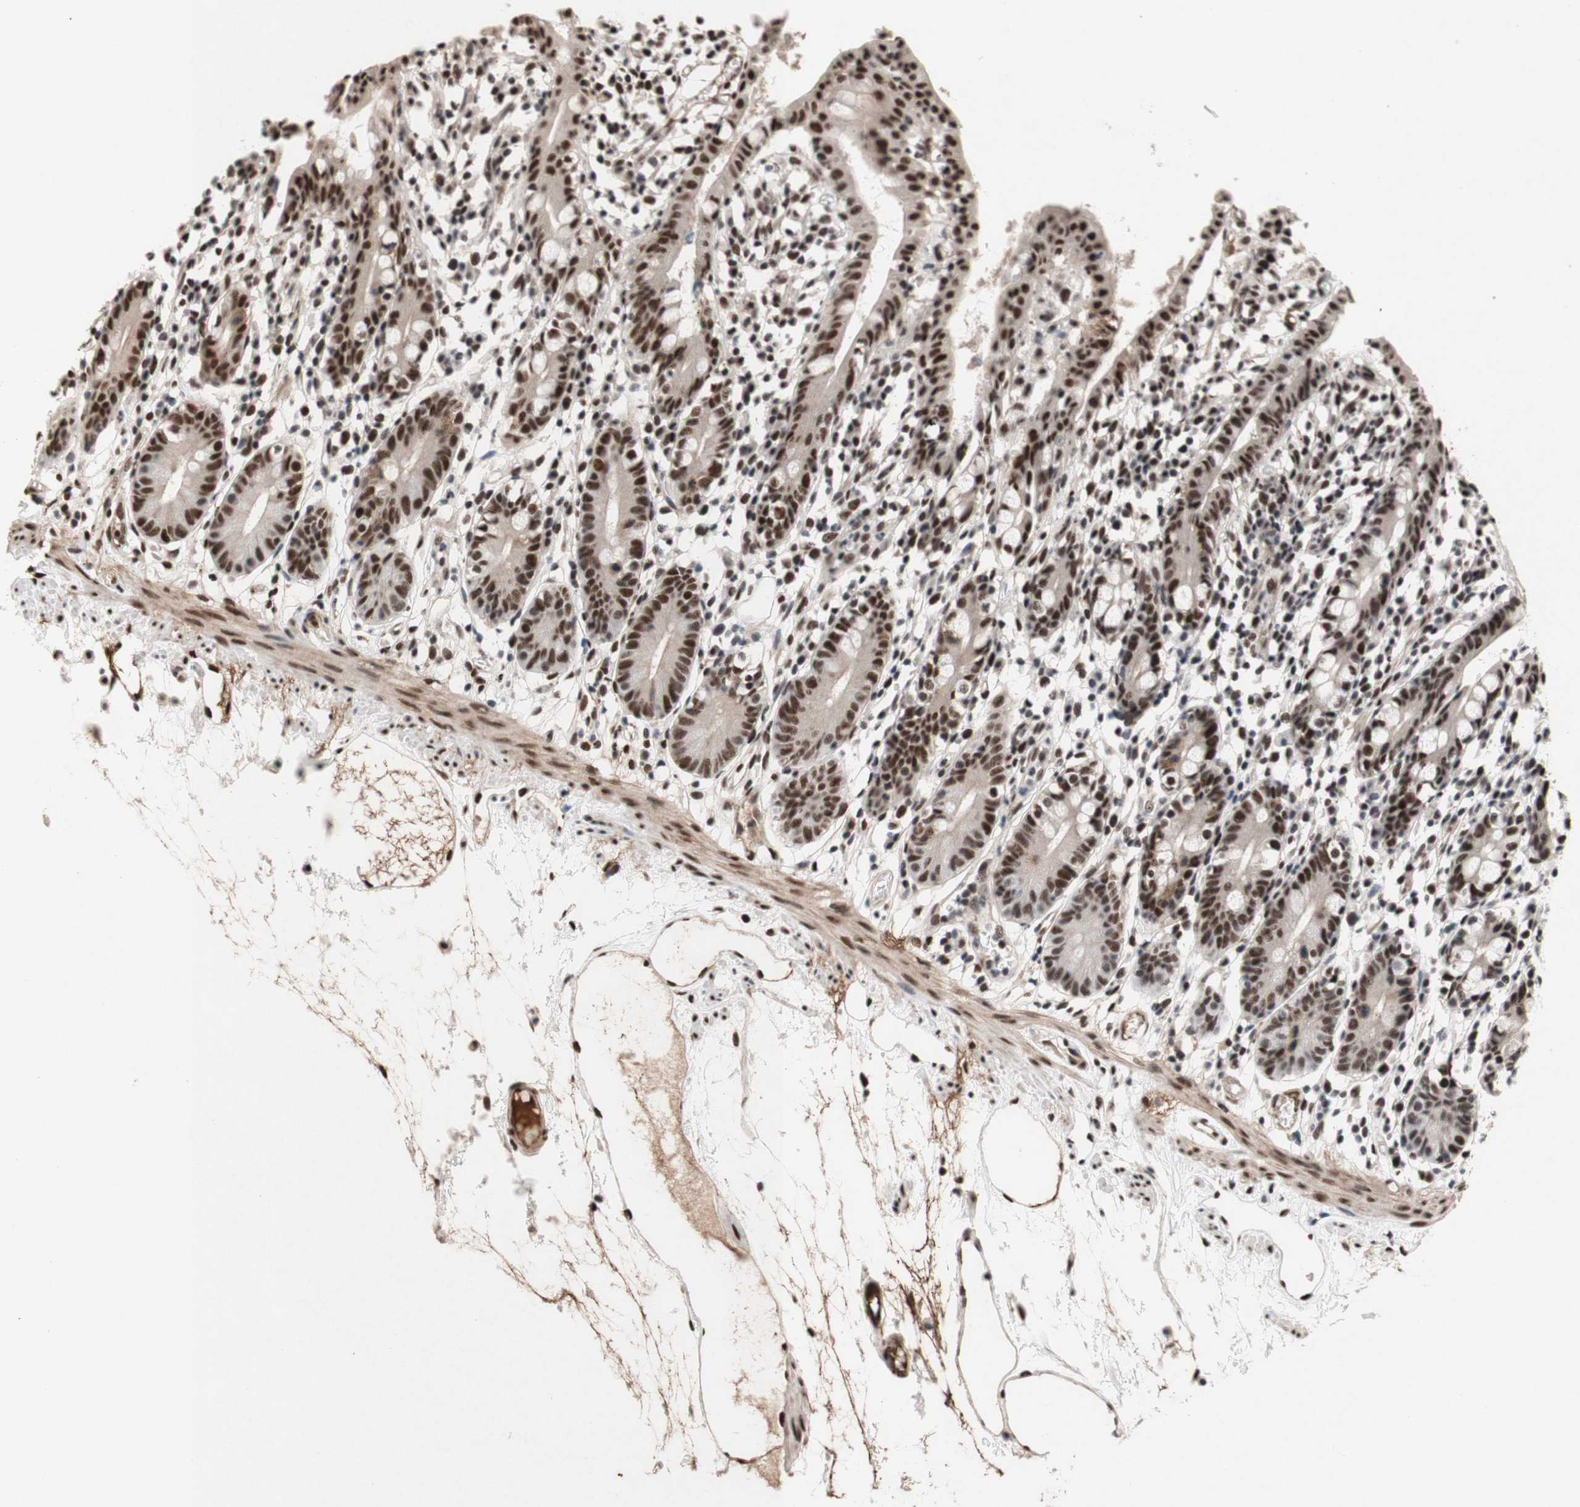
{"staining": {"intensity": "strong", "quantity": ">75%", "location": "nuclear"}, "tissue": "small intestine", "cell_type": "Glandular cells", "image_type": "normal", "snomed": [{"axis": "morphology", "description": "Normal tissue, NOS"}, {"axis": "morphology", "description": "Cystadenocarcinoma, serous, Metastatic site"}, {"axis": "topography", "description": "Small intestine"}], "caption": "DAB (3,3'-diaminobenzidine) immunohistochemical staining of normal small intestine displays strong nuclear protein positivity in approximately >75% of glandular cells.", "gene": "TLE1", "patient": {"sex": "female", "age": 61}}